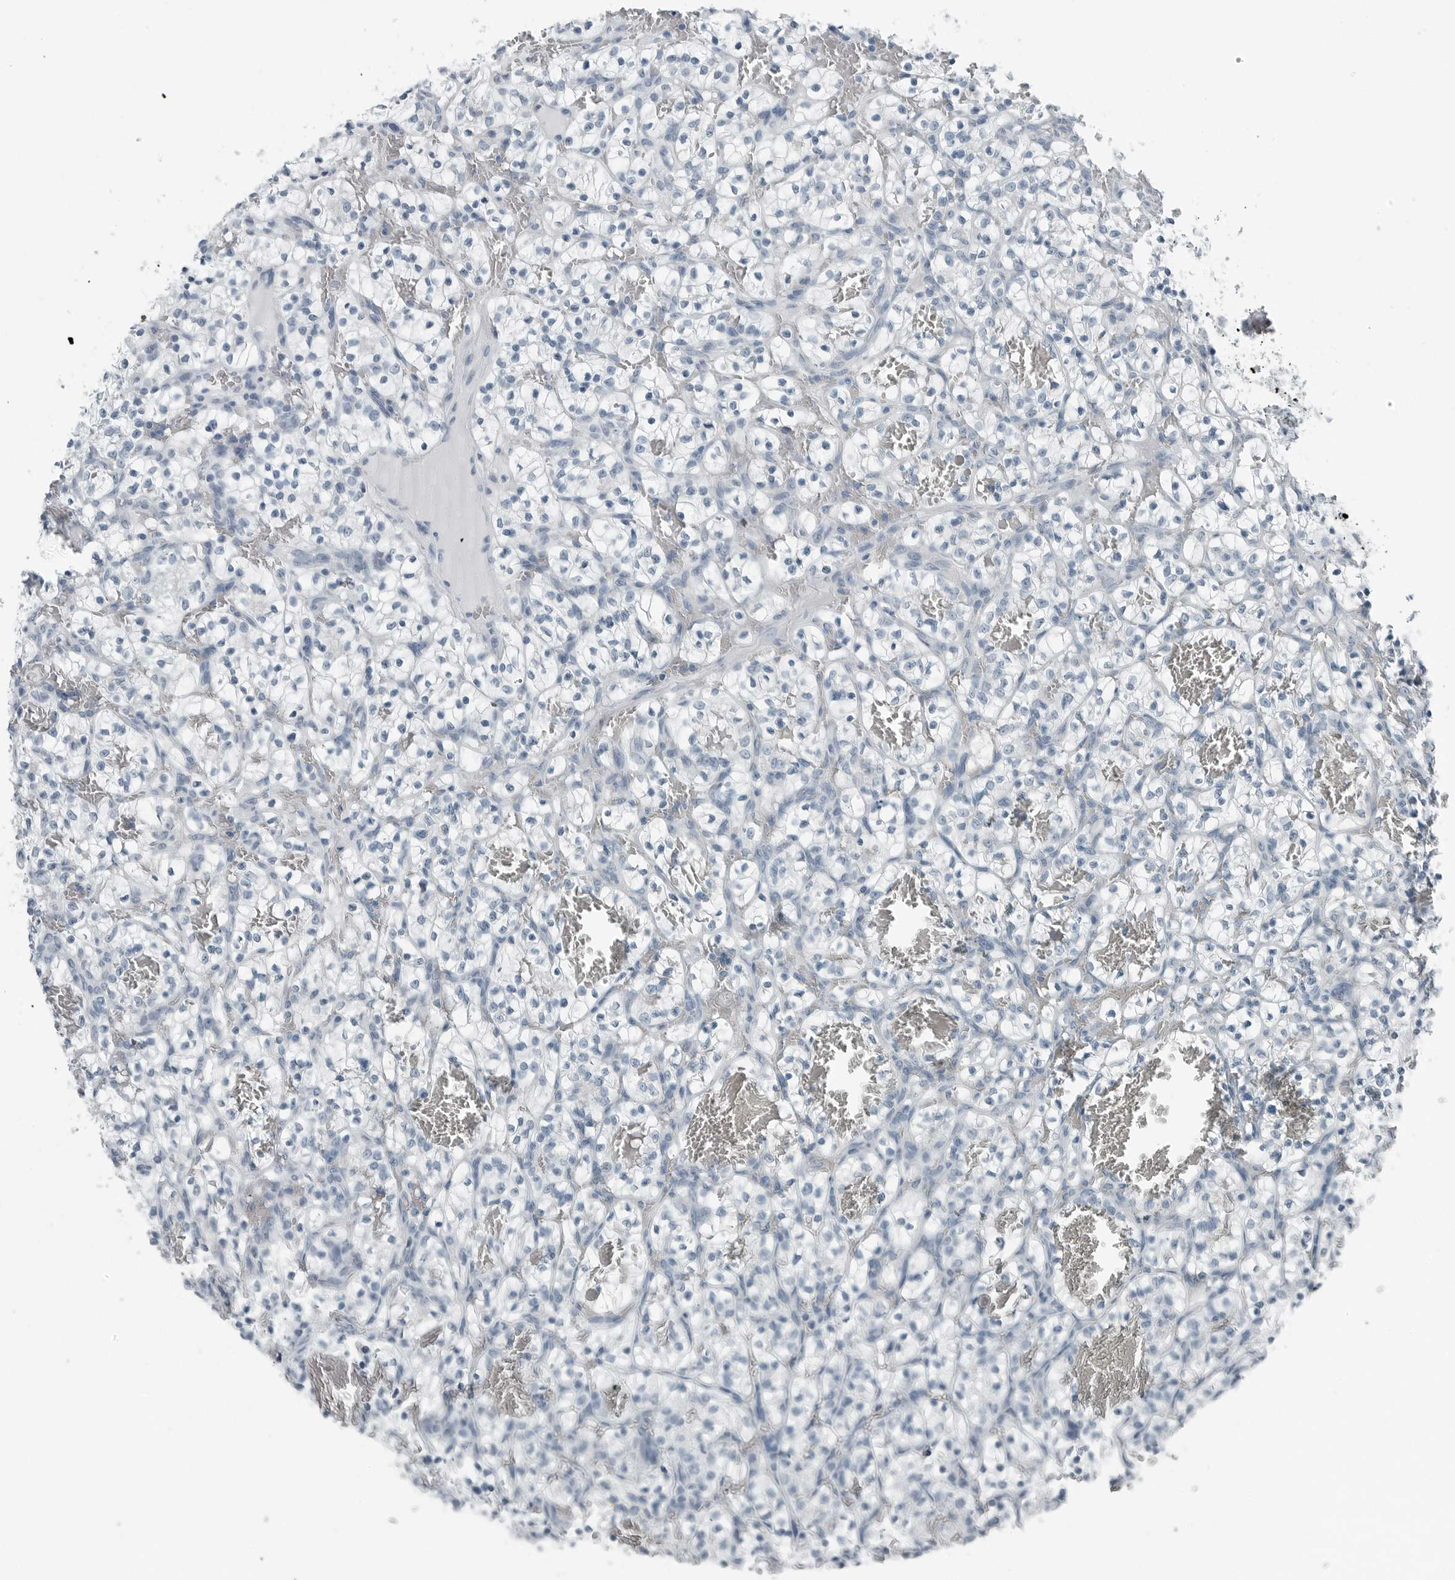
{"staining": {"intensity": "negative", "quantity": "none", "location": "none"}, "tissue": "renal cancer", "cell_type": "Tumor cells", "image_type": "cancer", "snomed": [{"axis": "morphology", "description": "Adenocarcinoma, NOS"}, {"axis": "topography", "description": "Kidney"}], "caption": "Tumor cells are negative for brown protein staining in renal cancer (adenocarcinoma). The staining is performed using DAB brown chromogen with nuclei counter-stained in using hematoxylin.", "gene": "ZPBP2", "patient": {"sex": "female", "age": 57}}